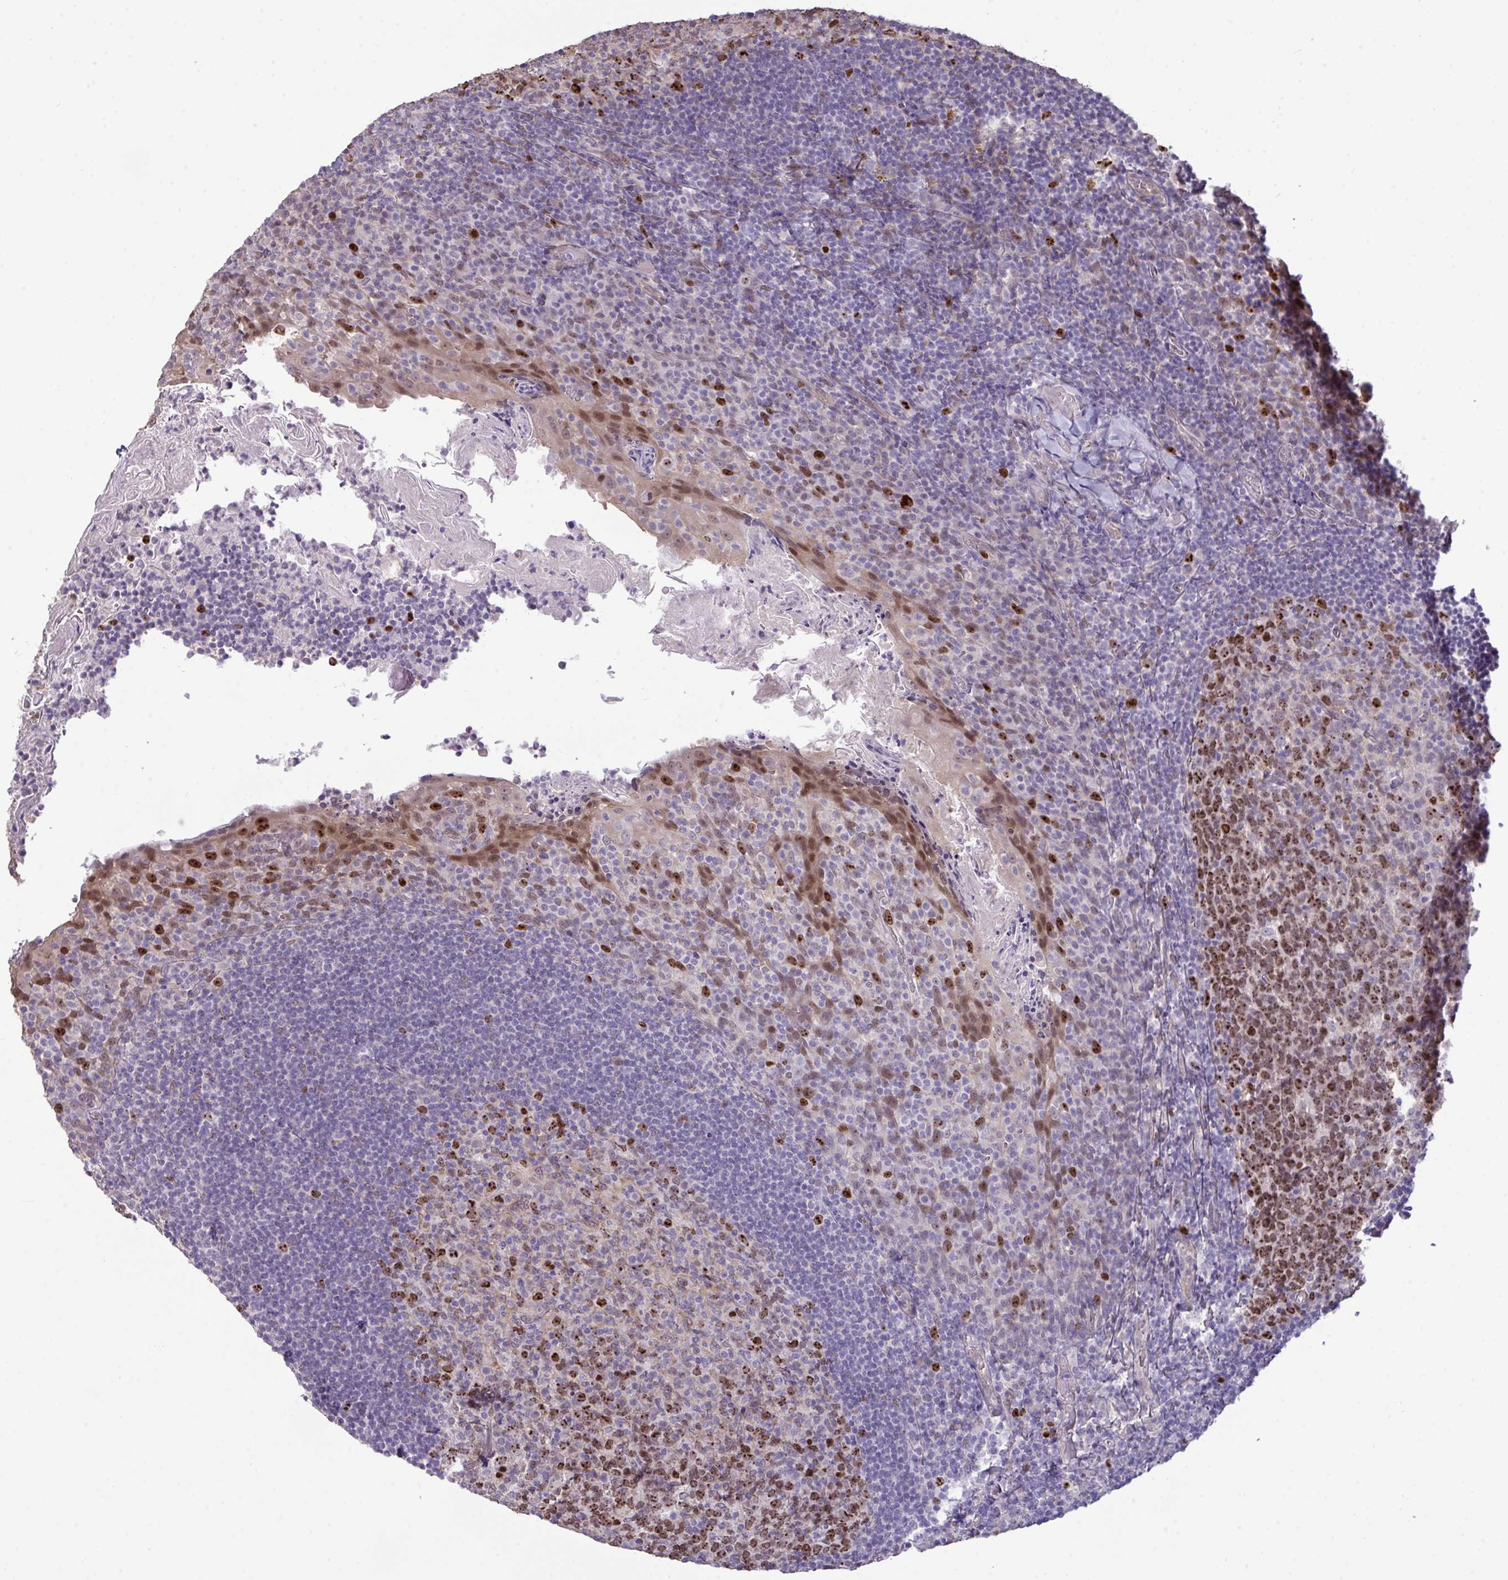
{"staining": {"intensity": "moderate", "quantity": "25%-75%", "location": "nuclear"}, "tissue": "tonsil", "cell_type": "Germinal center cells", "image_type": "normal", "snomed": [{"axis": "morphology", "description": "Normal tissue, NOS"}, {"axis": "topography", "description": "Tonsil"}], "caption": "This photomicrograph reveals normal tonsil stained with IHC to label a protein in brown. The nuclear of germinal center cells show moderate positivity for the protein. Nuclei are counter-stained blue.", "gene": "SETD7", "patient": {"sex": "female", "age": 10}}